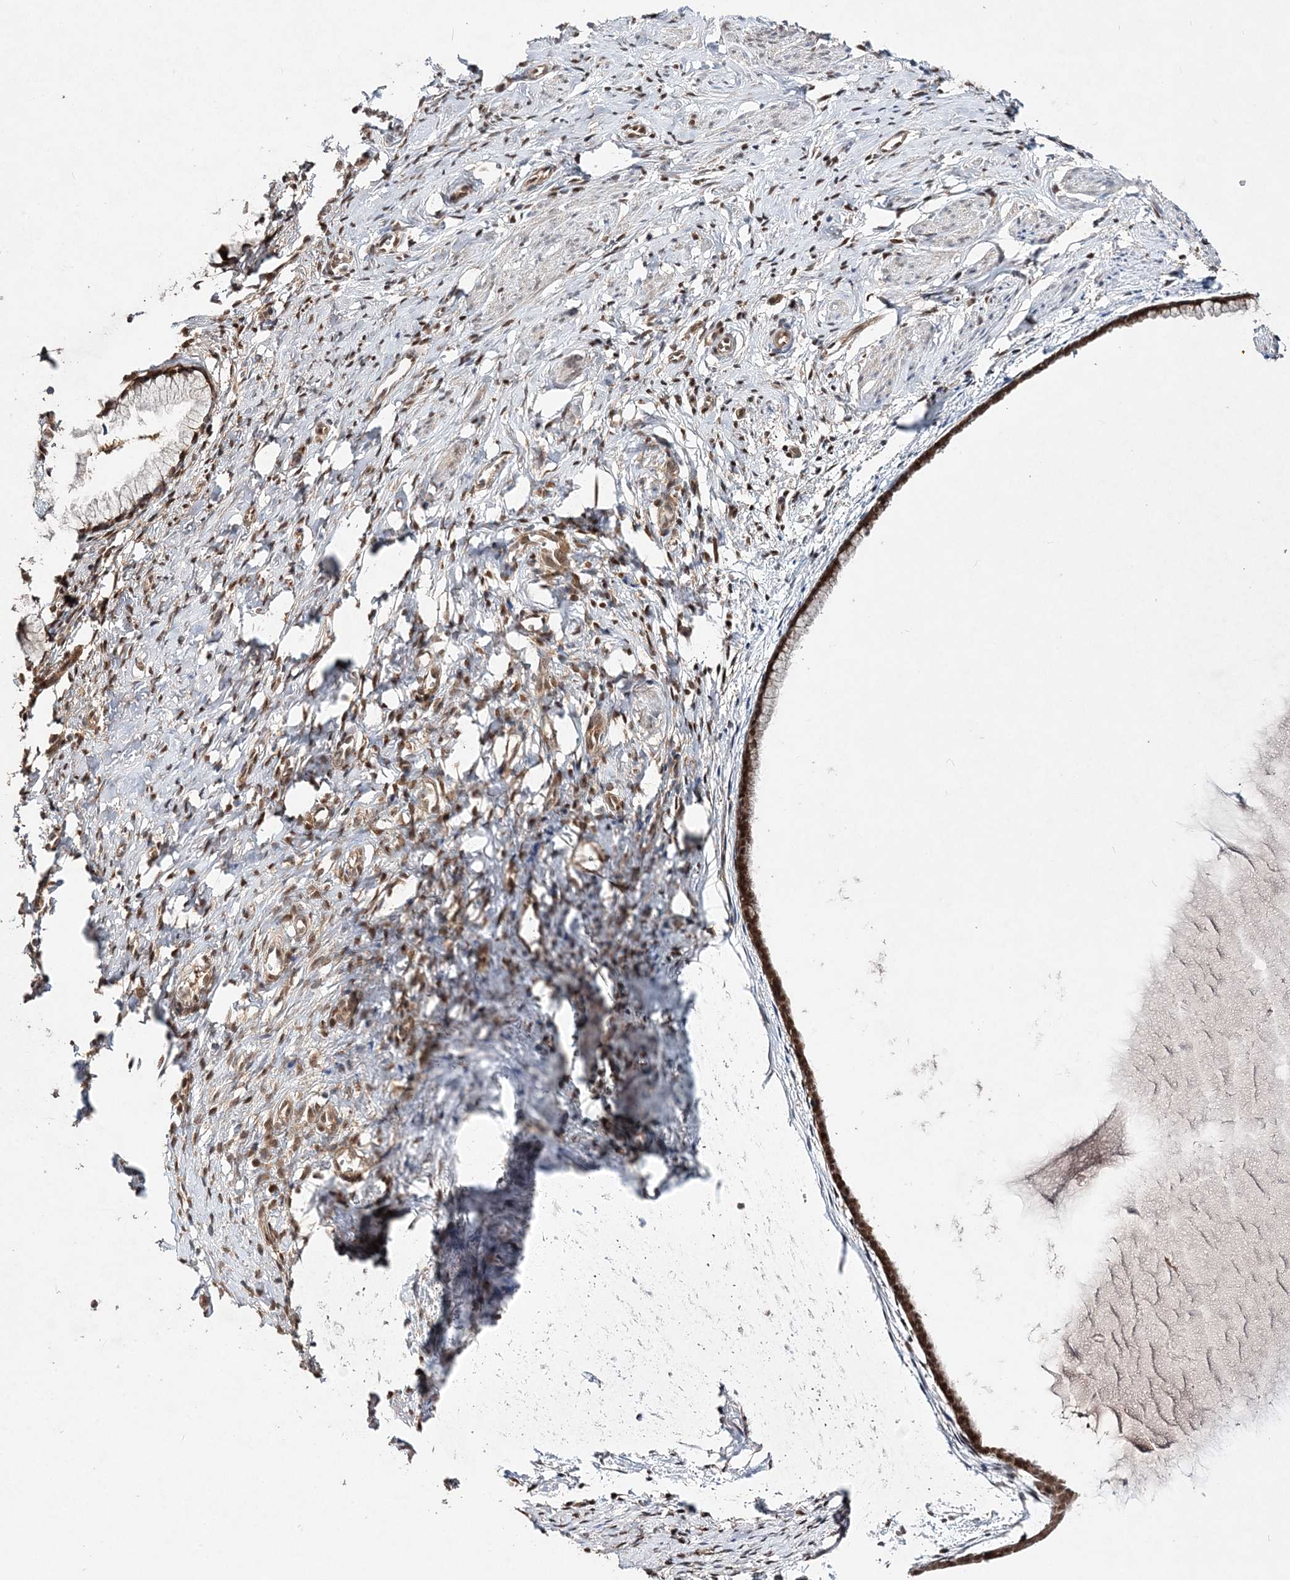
{"staining": {"intensity": "strong", "quantity": "25%-75%", "location": "cytoplasmic/membranous,nuclear"}, "tissue": "cervix", "cell_type": "Glandular cells", "image_type": "normal", "snomed": [{"axis": "morphology", "description": "Normal tissue, NOS"}, {"axis": "topography", "description": "Cervix"}], "caption": "DAB immunohistochemical staining of unremarkable human cervix exhibits strong cytoplasmic/membranous,nuclear protein staining in about 25%-75% of glandular cells.", "gene": "NIF3L1", "patient": {"sex": "female", "age": 75}}